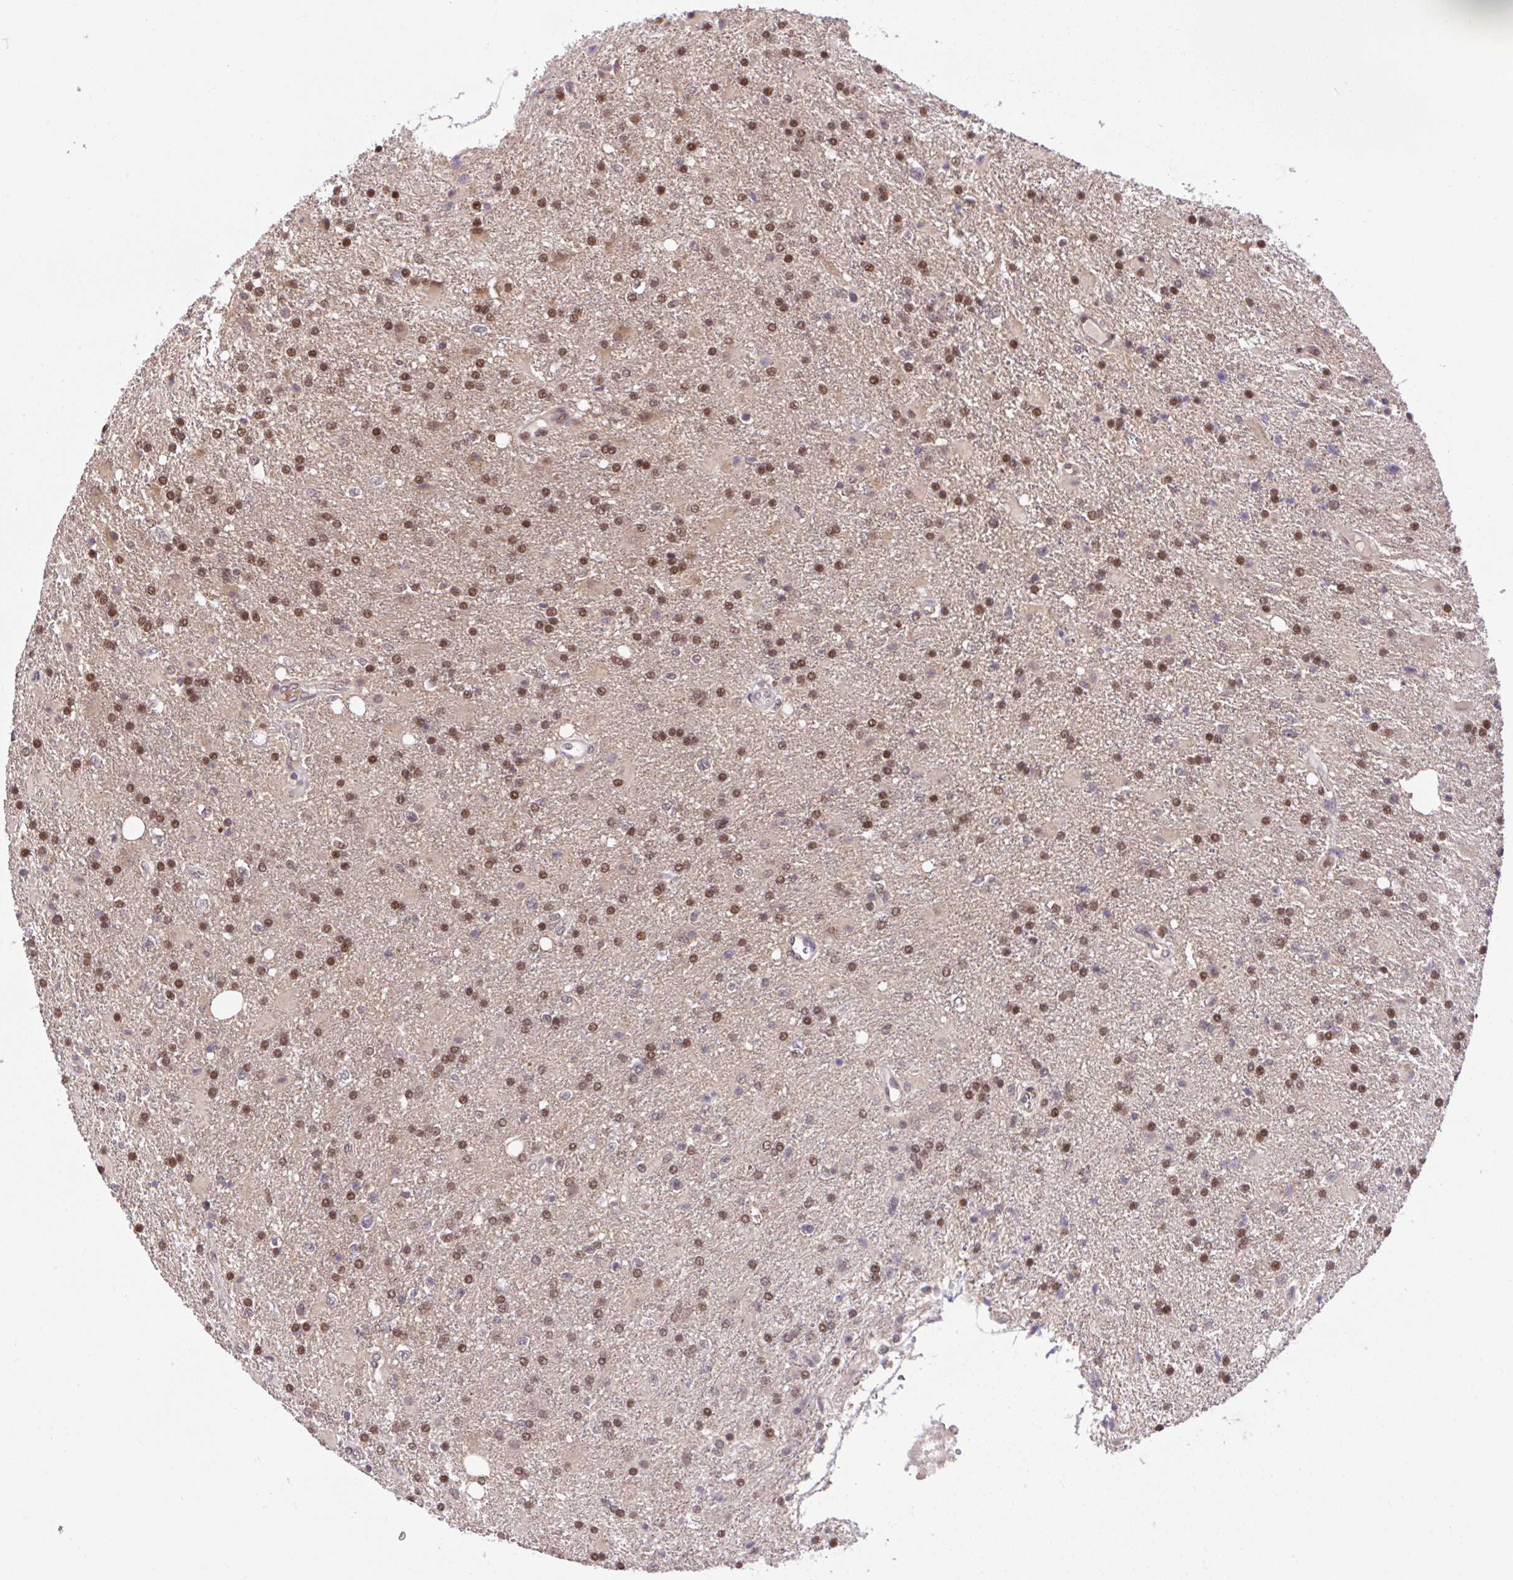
{"staining": {"intensity": "moderate", "quantity": ">75%", "location": "nuclear"}, "tissue": "glioma", "cell_type": "Tumor cells", "image_type": "cancer", "snomed": [{"axis": "morphology", "description": "Glioma, malignant, High grade"}, {"axis": "topography", "description": "Brain"}], "caption": "Tumor cells display medium levels of moderate nuclear expression in about >75% of cells in human glioma. Nuclei are stained in blue.", "gene": "GLIS3", "patient": {"sex": "male", "age": 56}}